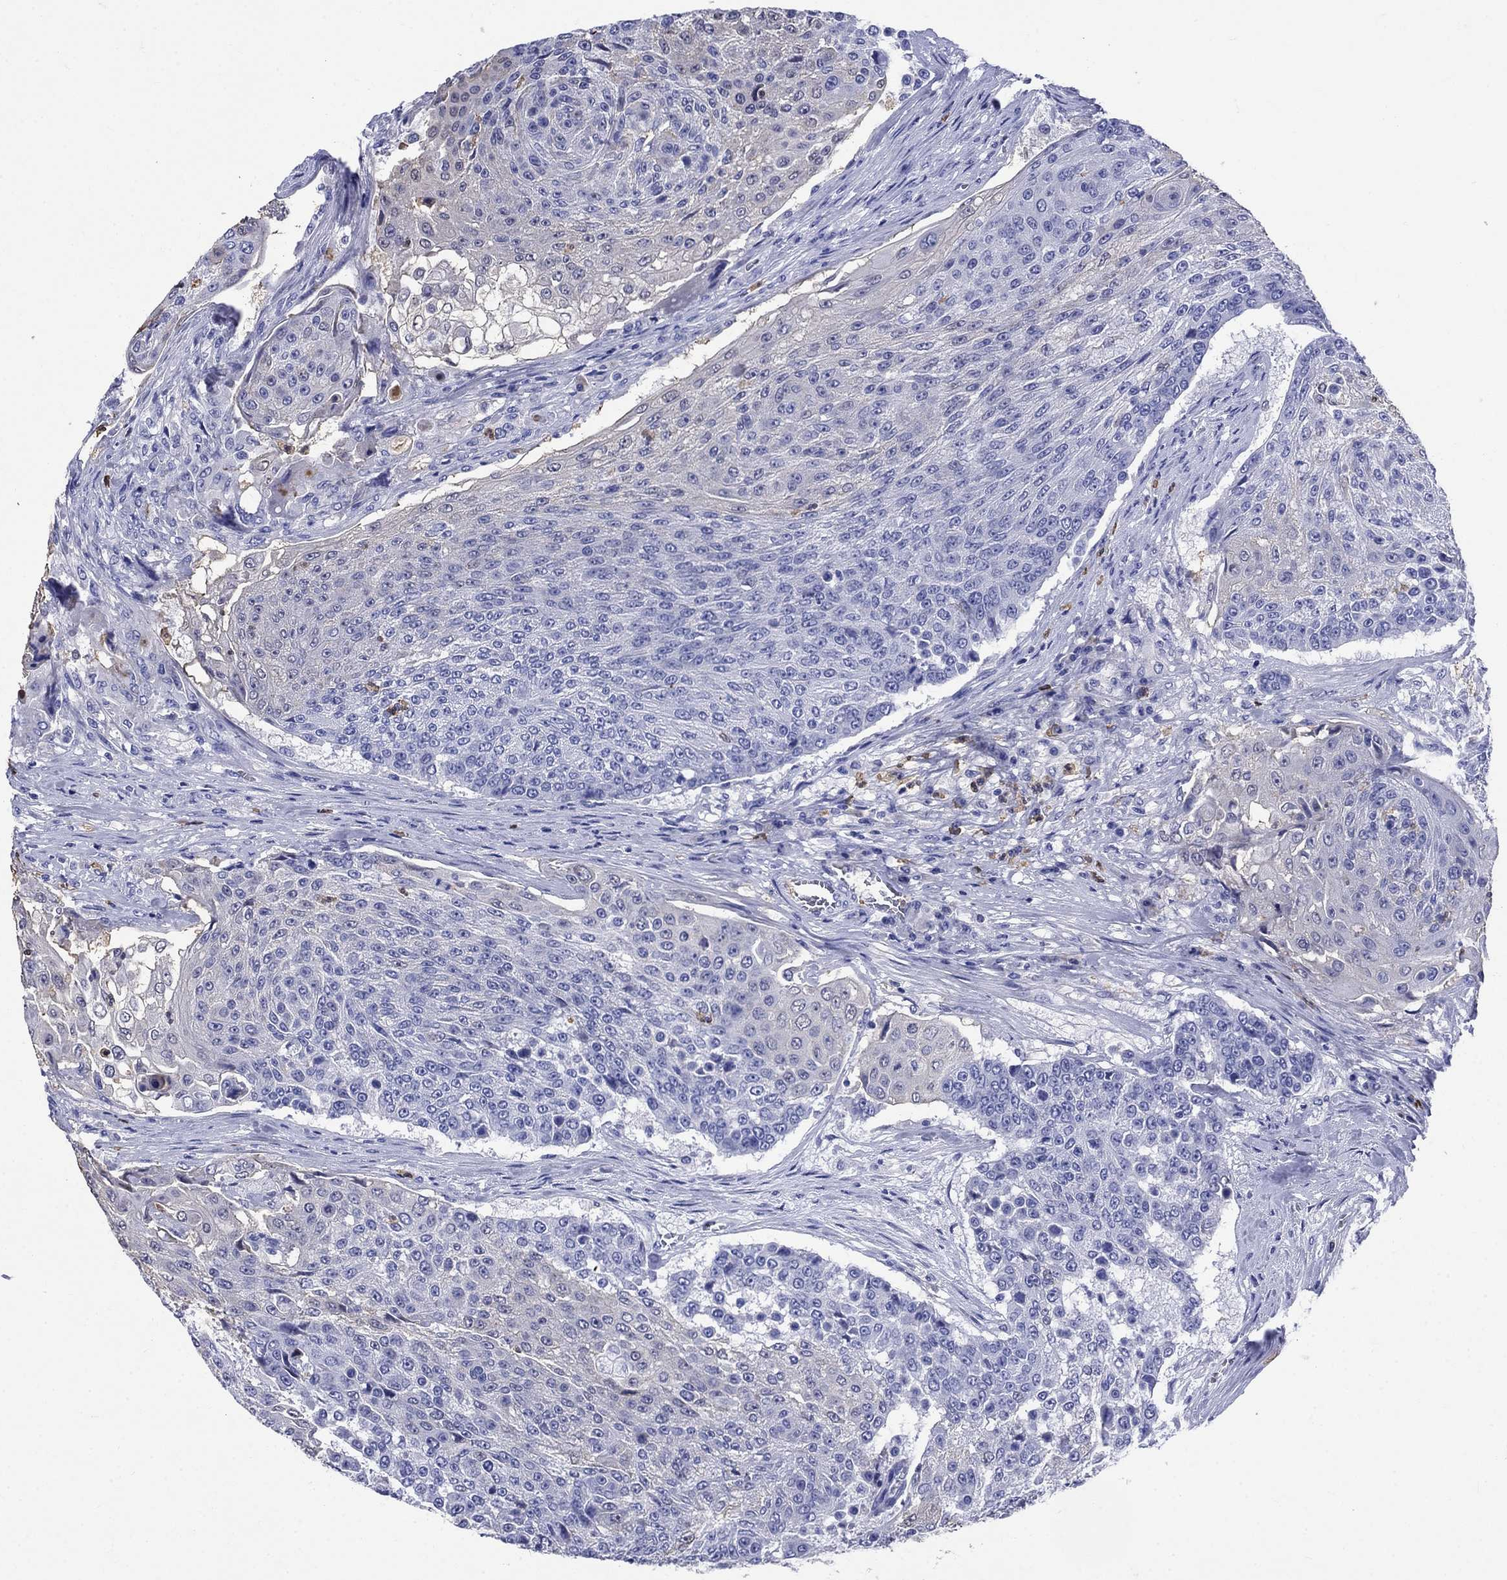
{"staining": {"intensity": "negative", "quantity": "none", "location": "none"}, "tissue": "urothelial cancer", "cell_type": "Tumor cells", "image_type": "cancer", "snomed": [{"axis": "morphology", "description": "Urothelial carcinoma, High grade"}, {"axis": "topography", "description": "Urinary bladder"}], "caption": "High magnification brightfield microscopy of urothelial cancer stained with DAB (brown) and counterstained with hematoxylin (blue): tumor cells show no significant expression.", "gene": "TFR2", "patient": {"sex": "female", "age": 63}}